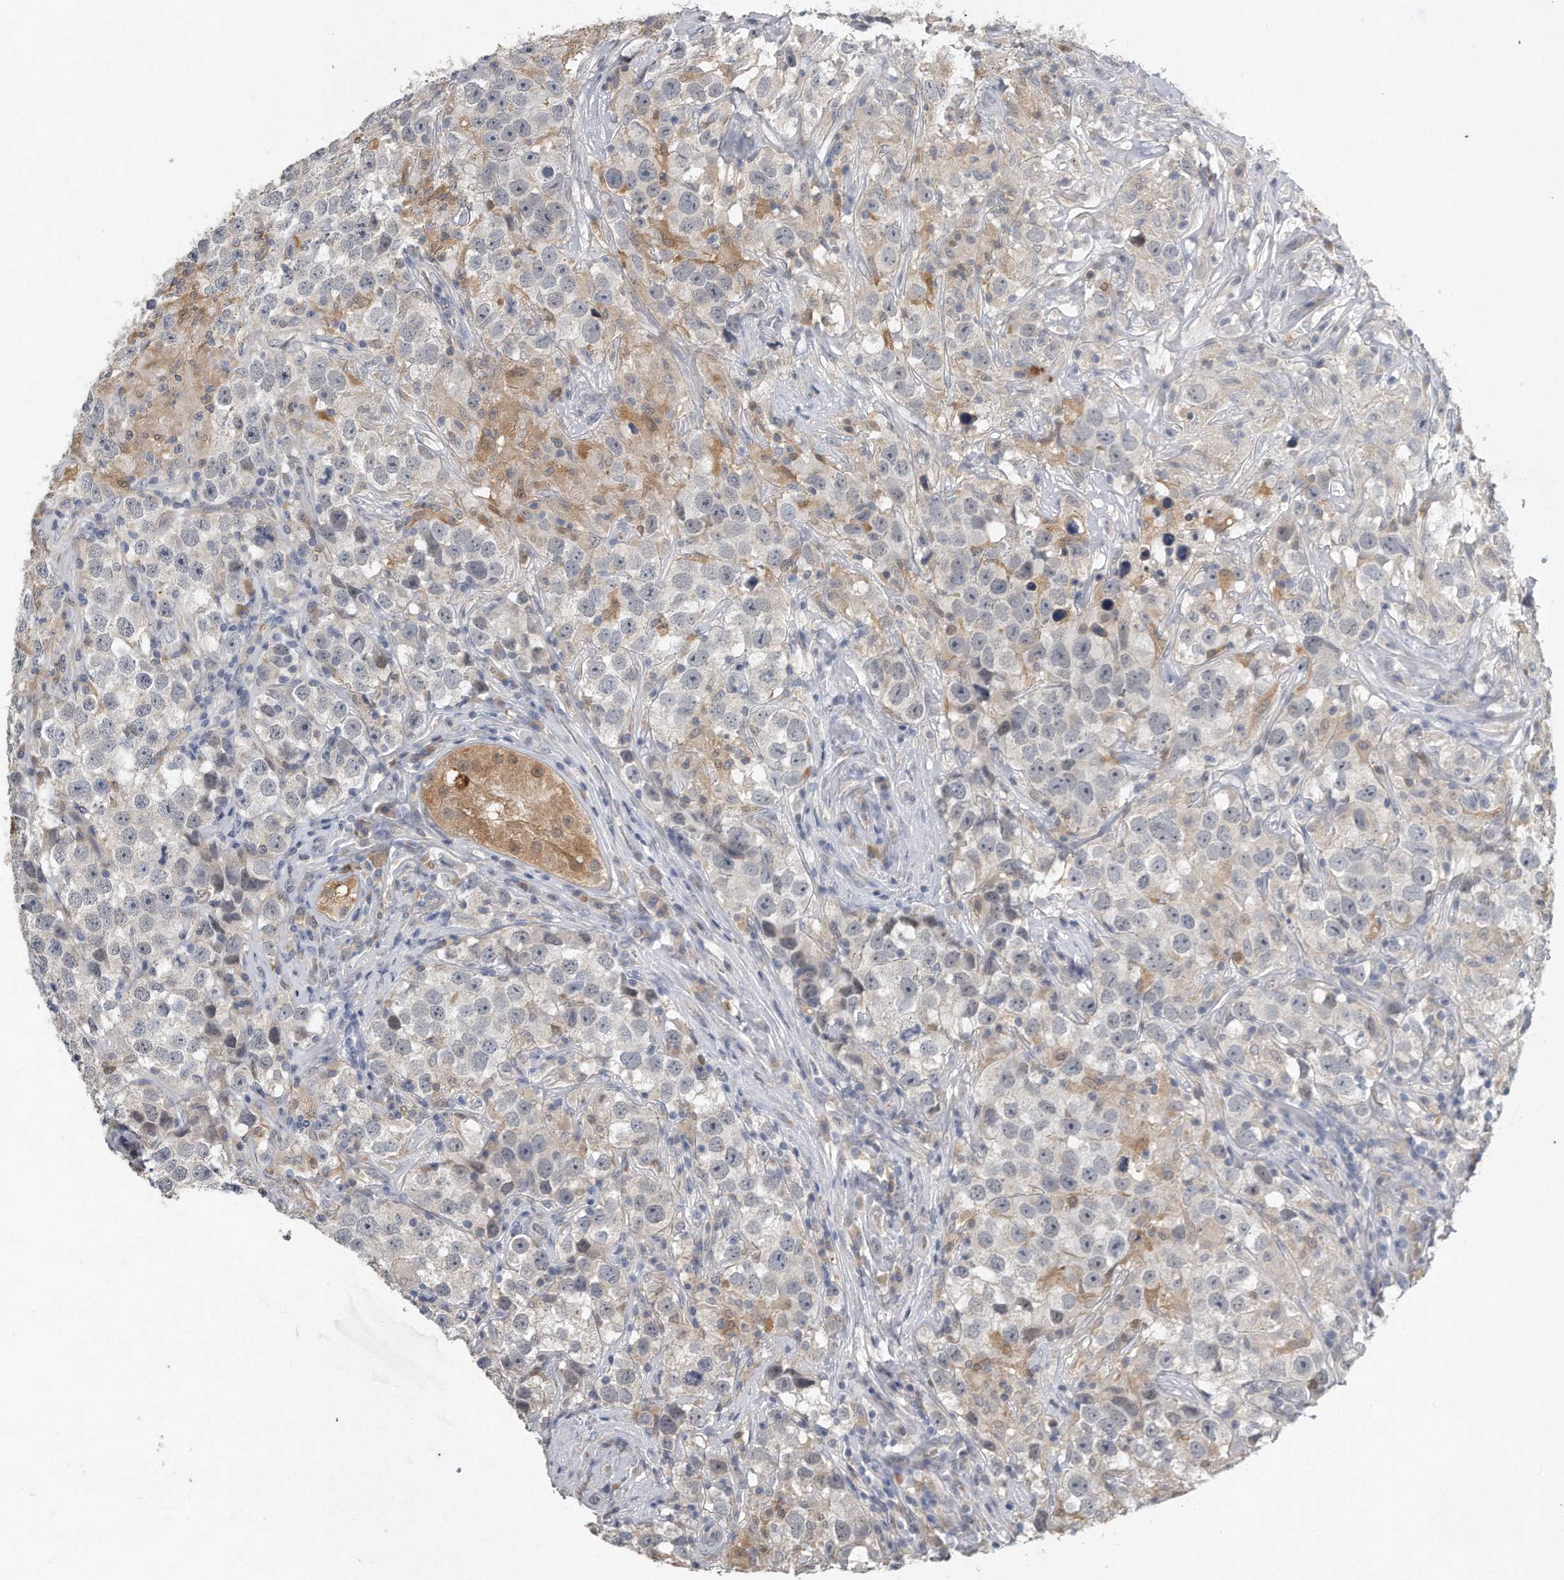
{"staining": {"intensity": "negative", "quantity": "none", "location": "none"}, "tissue": "testis cancer", "cell_type": "Tumor cells", "image_type": "cancer", "snomed": [{"axis": "morphology", "description": "Seminoma, NOS"}, {"axis": "topography", "description": "Testis"}], "caption": "Image shows no protein positivity in tumor cells of testis seminoma tissue.", "gene": "CAMK1", "patient": {"sex": "male", "age": 49}}